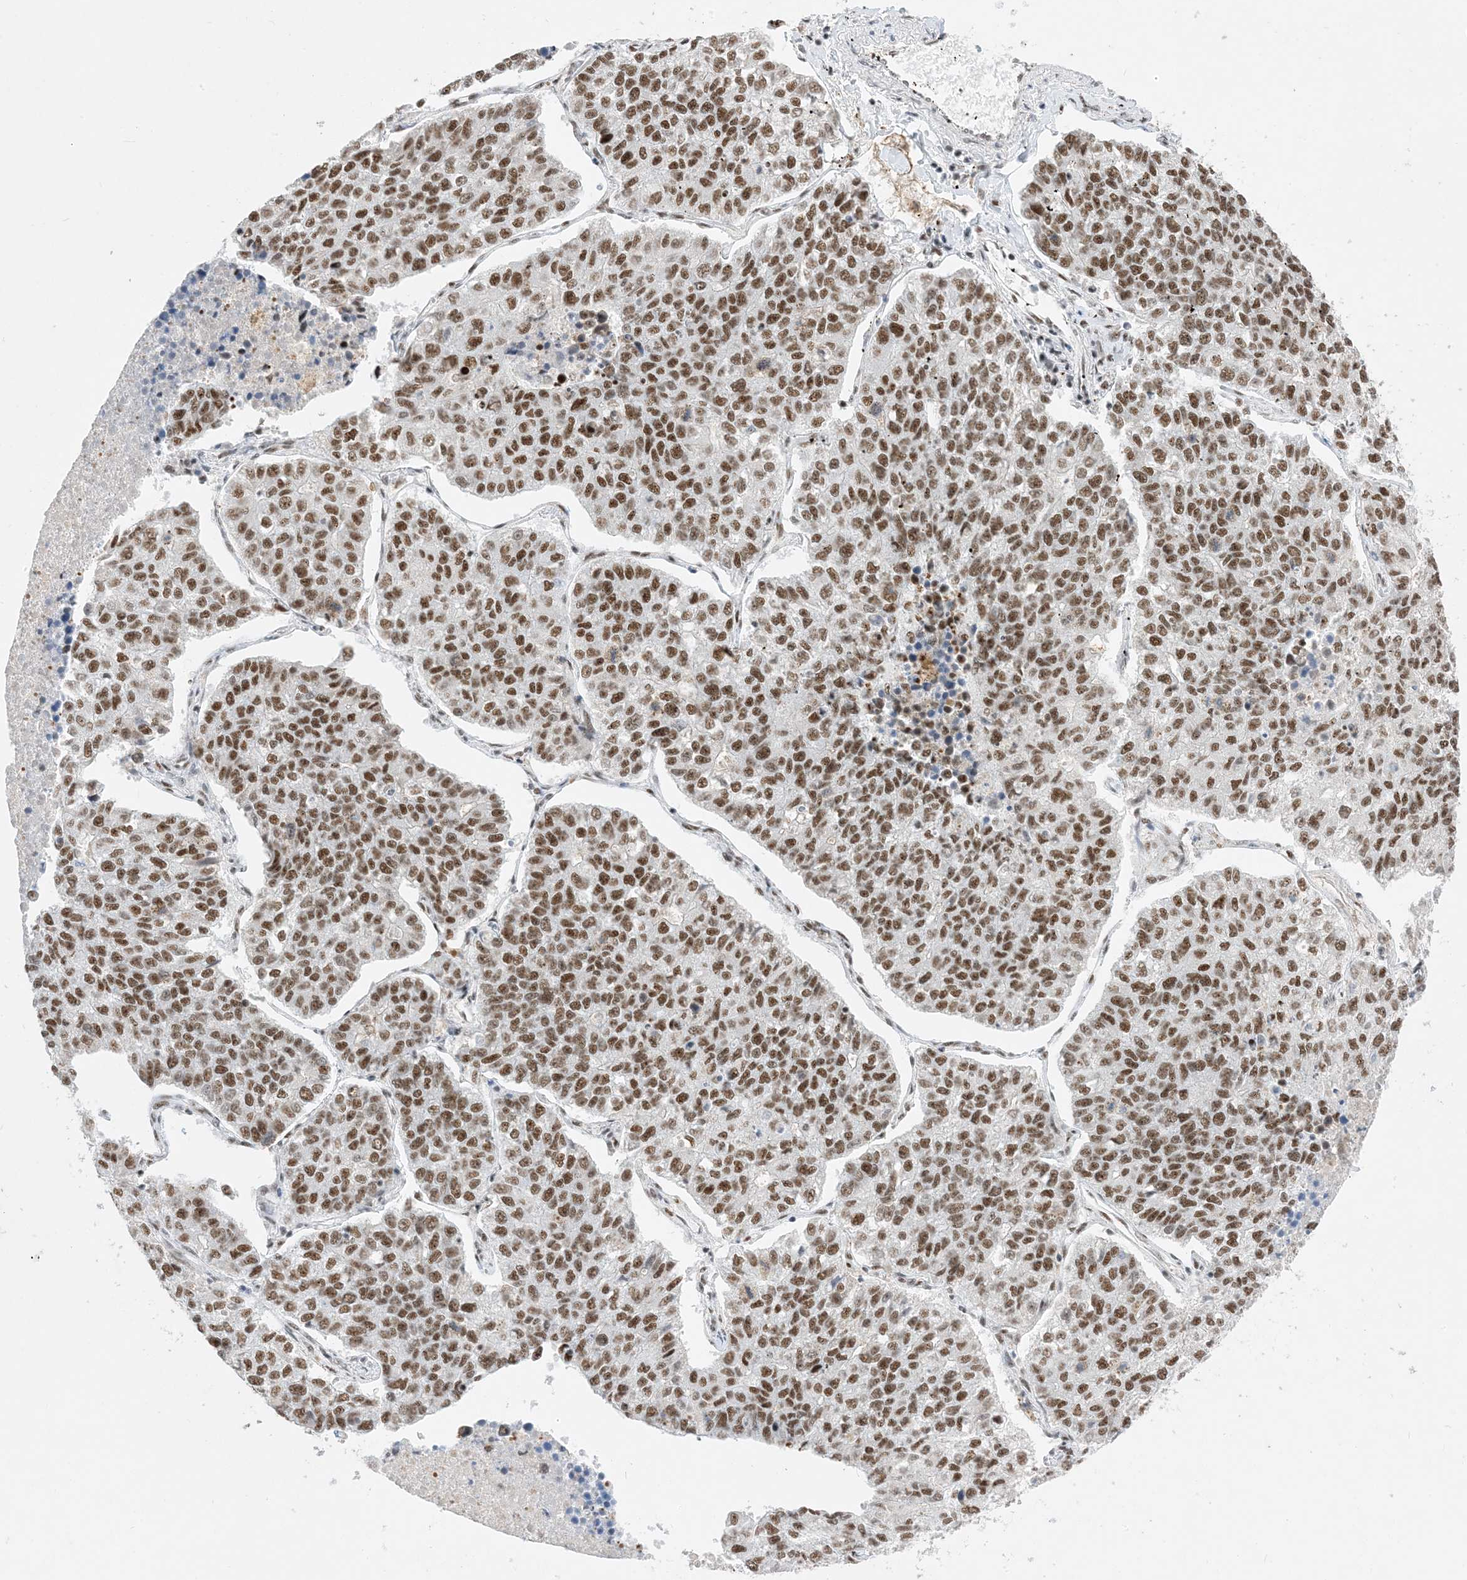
{"staining": {"intensity": "moderate", "quantity": ">75%", "location": "nuclear"}, "tissue": "lung cancer", "cell_type": "Tumor cells", "image_type": "cancer", "snomed": [{"axis": "morphology", "description": "Adenocarcinoma, NOS"}, {"axis": "topography", "description": "Lung"}], "caption": "Immunohistochemistry (IHC) photomicrograph of human lung adenocarcinoma stained for a protein (brown), which displays medium levels of moderate nuclear expression in approximately >75% of tumor cells.", "gene": "SF3A3", "patient": {"sex": "male", "age": 49}}